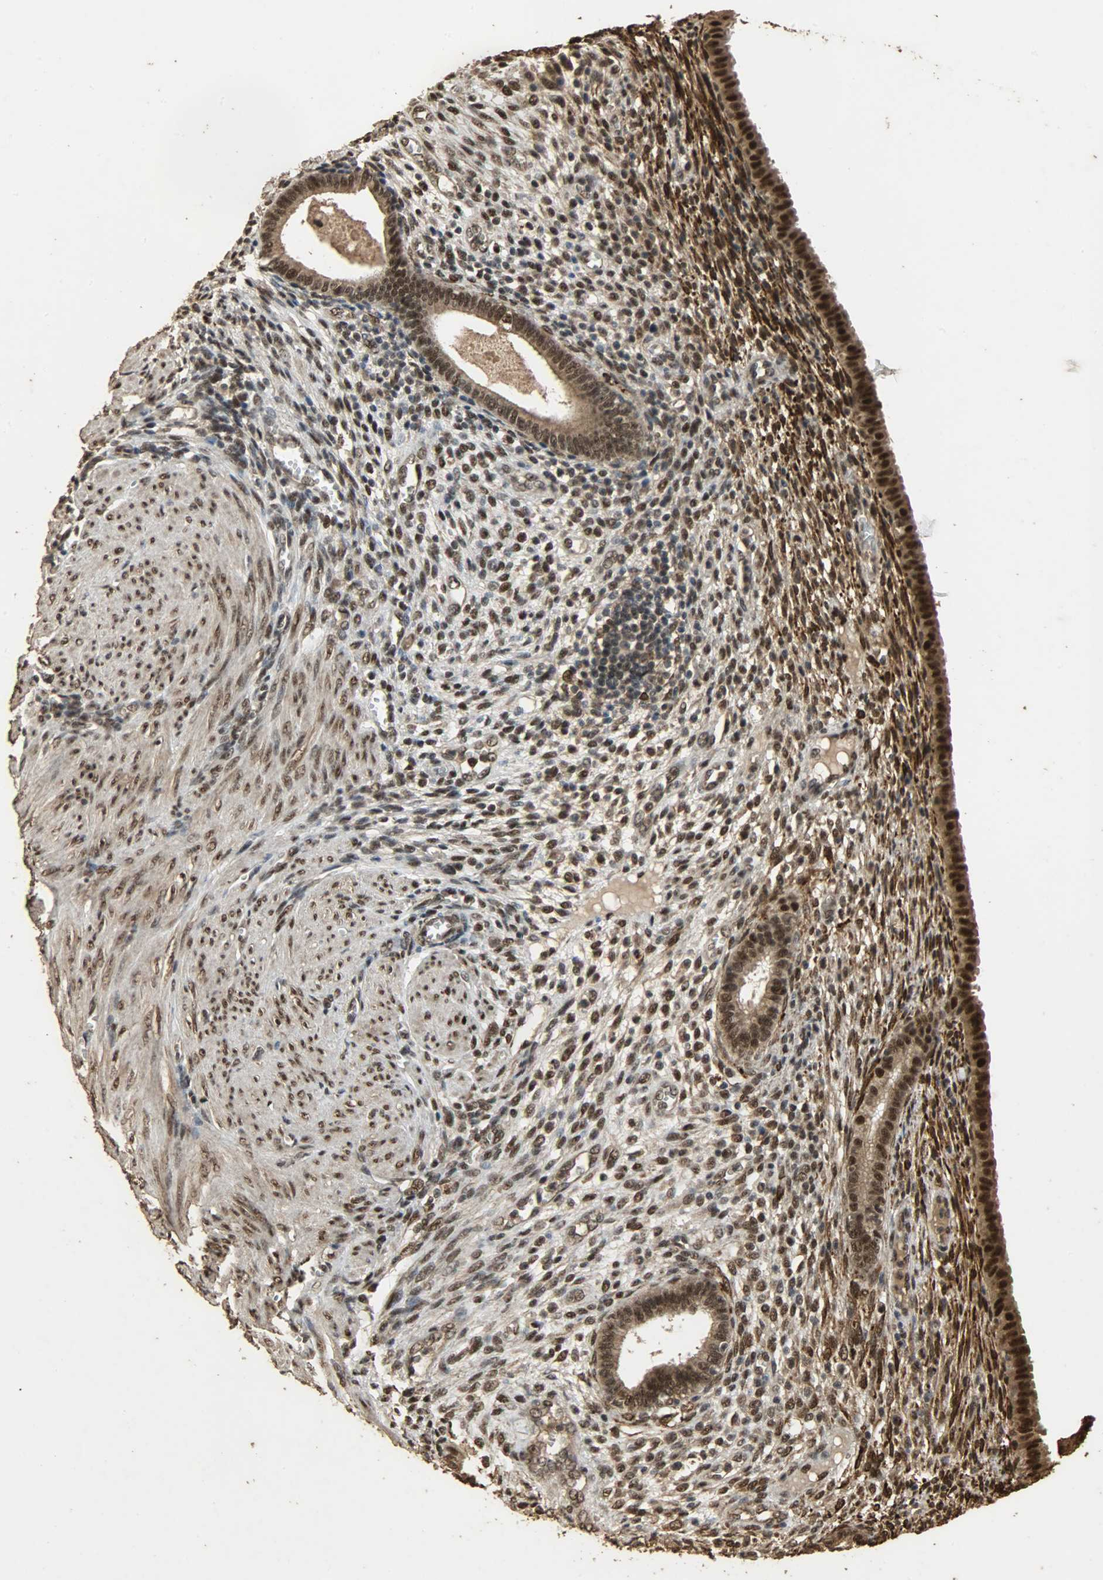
{"staining": {"intensity": "moderate", "quantity": "<25%", "location": "nuclear"}, "tissue": "endometrium", "cell_type": "Cells in endometrial stroma", "image_type": "normal", "snomed": [{"axis": "morphology", "description": "Normal tissue, NOS"}, {"axis": "topography", "description": "Endometrium"}], "caption": "Immunohistochemistry (IHC) of benign human endometrium displays low levels of moderate nuclear expression in approximately <25% of cells in endometrial stroma.", "gene": "CCNT2", "patient": {"sex": "female", "age": 72}}